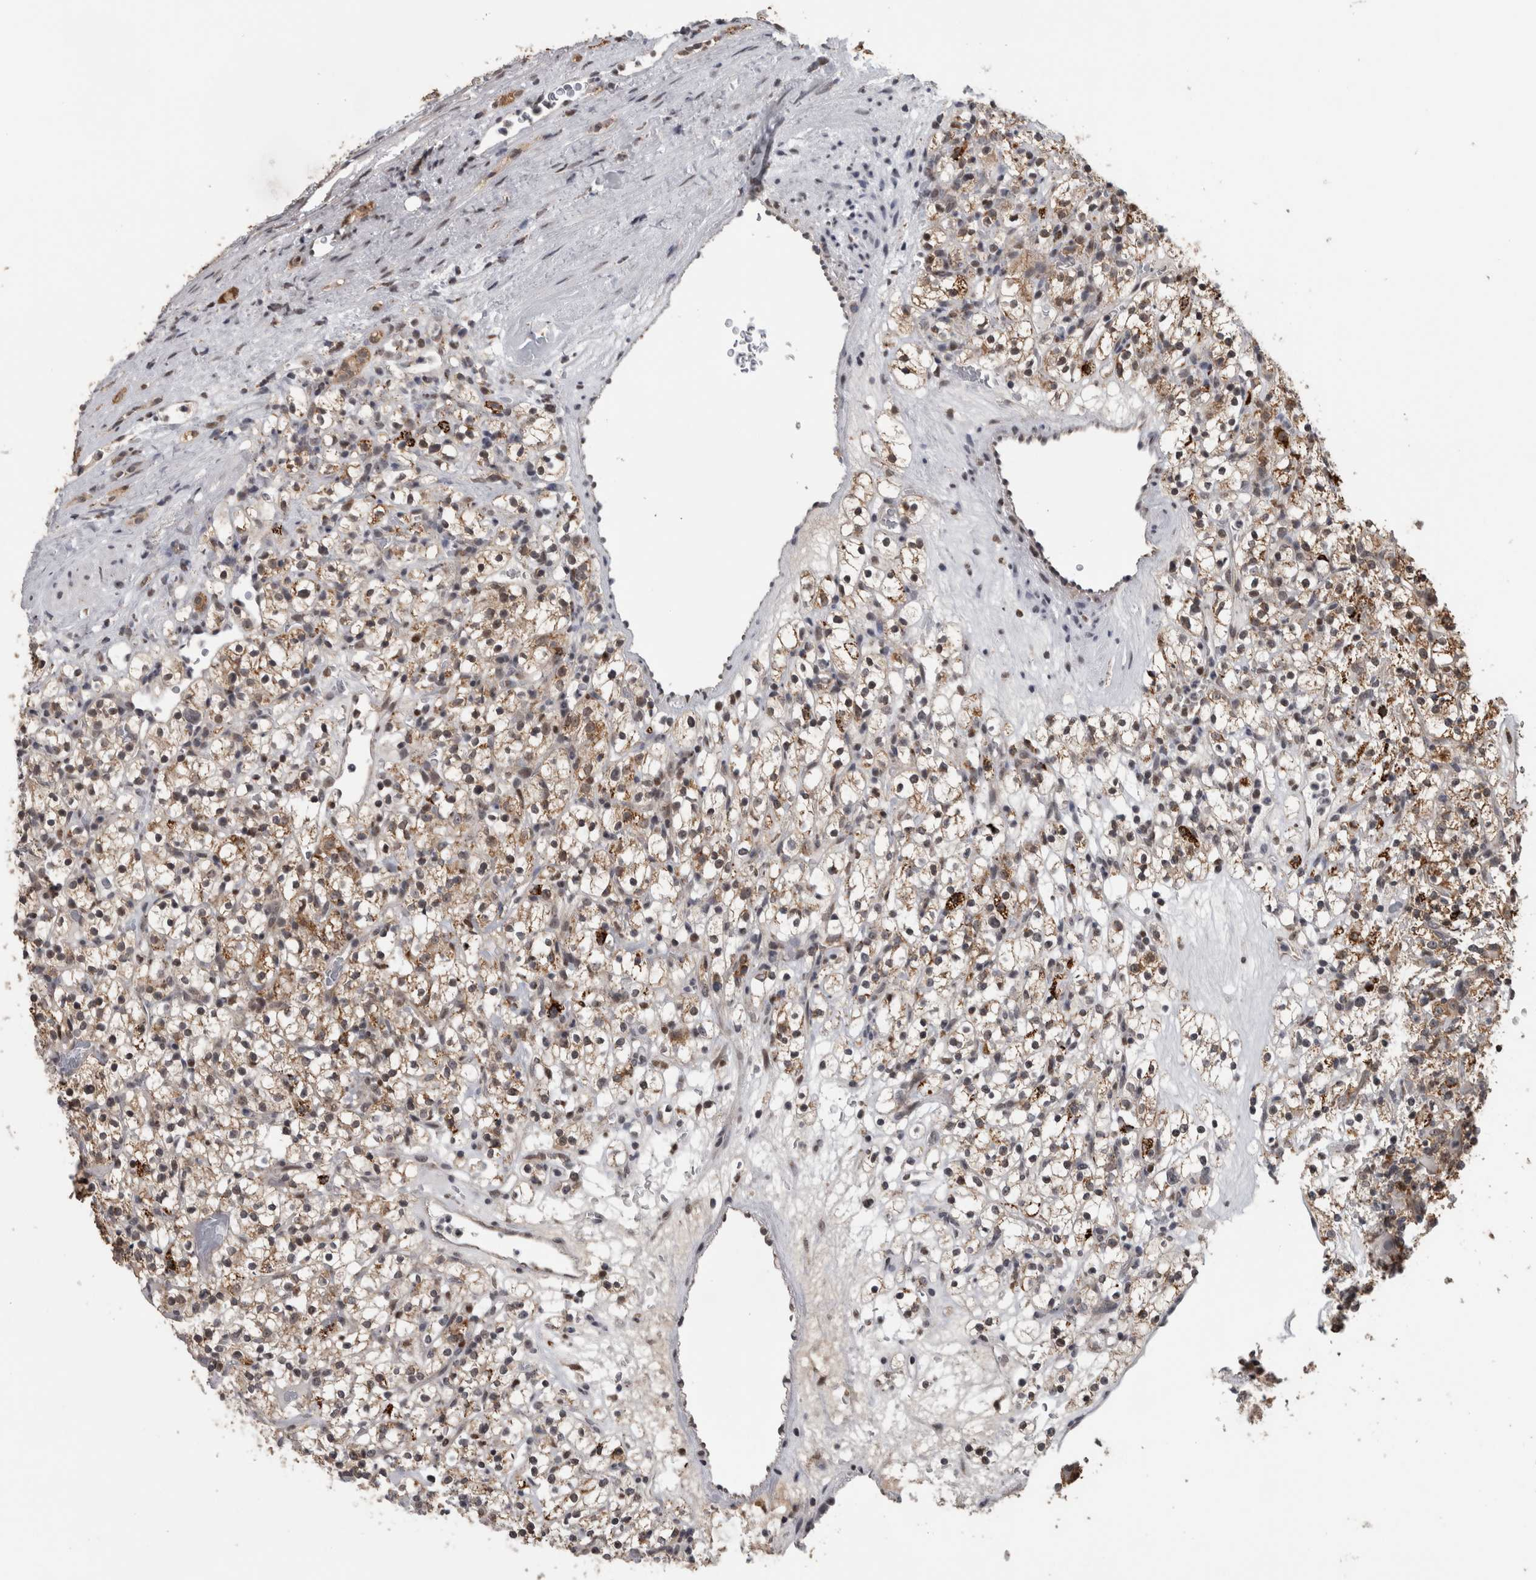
{"staining": {"intensity": "strong", "quantity": "<25%", "location": "cytoplasmic/membranous"}, "tissue": "renal cancer", "cell_type": "Tumor cells", "image_type": "cancer", "snomed": [{"axis": "morphology", "description": "Normal tissue, NOS"}, {"axis": "morphology", "description": "Adenocarcinoma, NOS"}, {"axis": "topography", "description": "Kidney"}], "caption": "Protein expression analysis of renal cancer displays strong cytoplasmic/membranous positivity in about <25% of tumor cells. (IHC, brightfield microscopy, high magnification).", "gene": "OR2K2", "patient": {"sex": "female", "age": 72}}